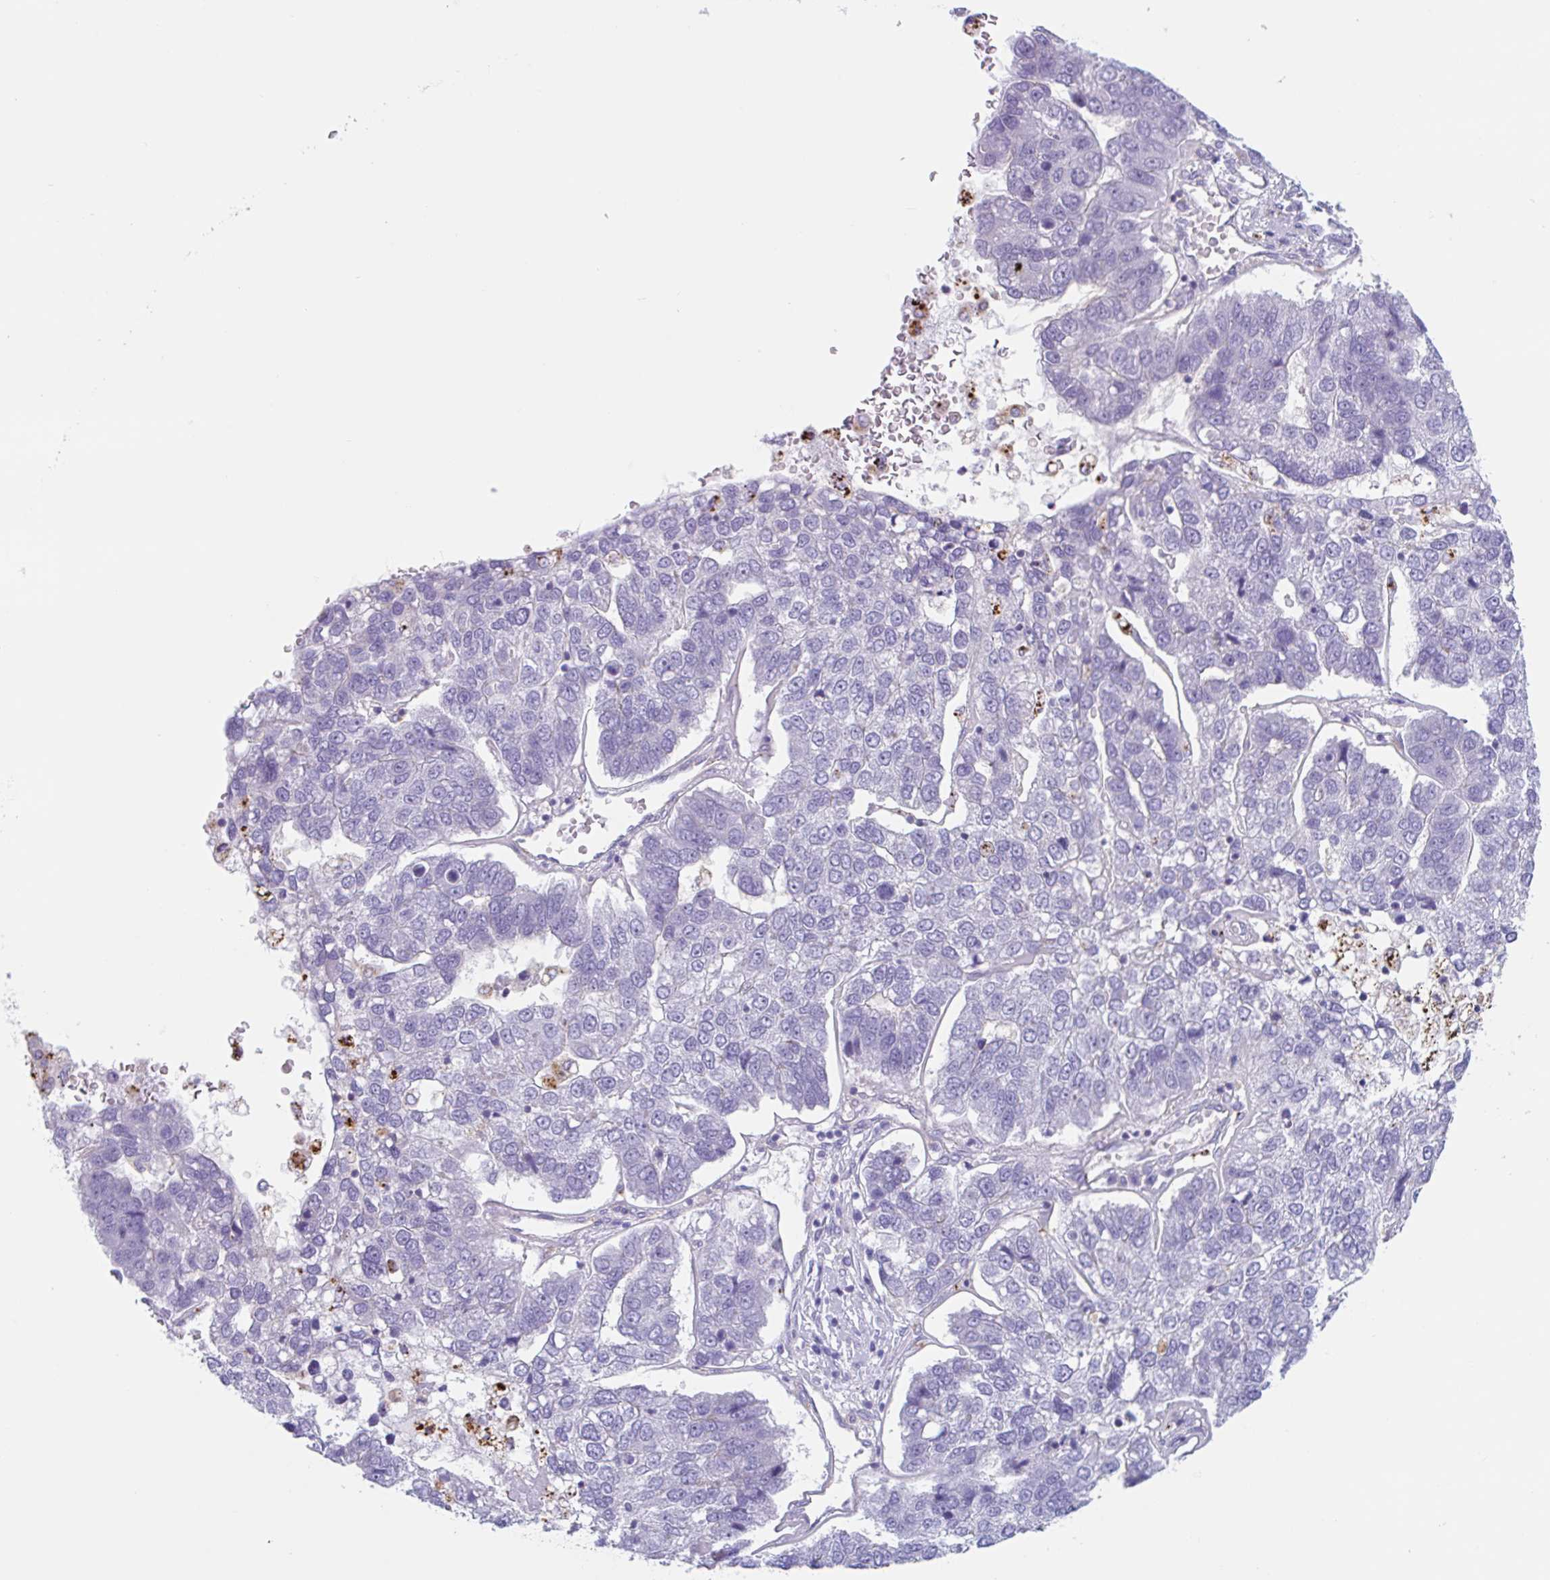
{"staining": {"intensity": "negative", "quantity": "none", "location": "none"}, "tissue": "pancreatic cancer", "cell_type": "Tumor cells", "image_type": "cancer", "snomed": [{"axis": "morphology", "description": "Adenocarcinoma, NOS"}, {"axis": "topography", "description": "Pancreas"}], "caption": "DAB (3,3'-diaminobenzidine) immunohistochemical staining of human adenocarcinoma (pancreatic) reveals no significant positivity in tumor cells. (DAB (3,3'-diaminobenzidine) immunohistochemistry, high magnification).", "gene": "LENG9", "patient": {"sex": "female", "age": 61}}